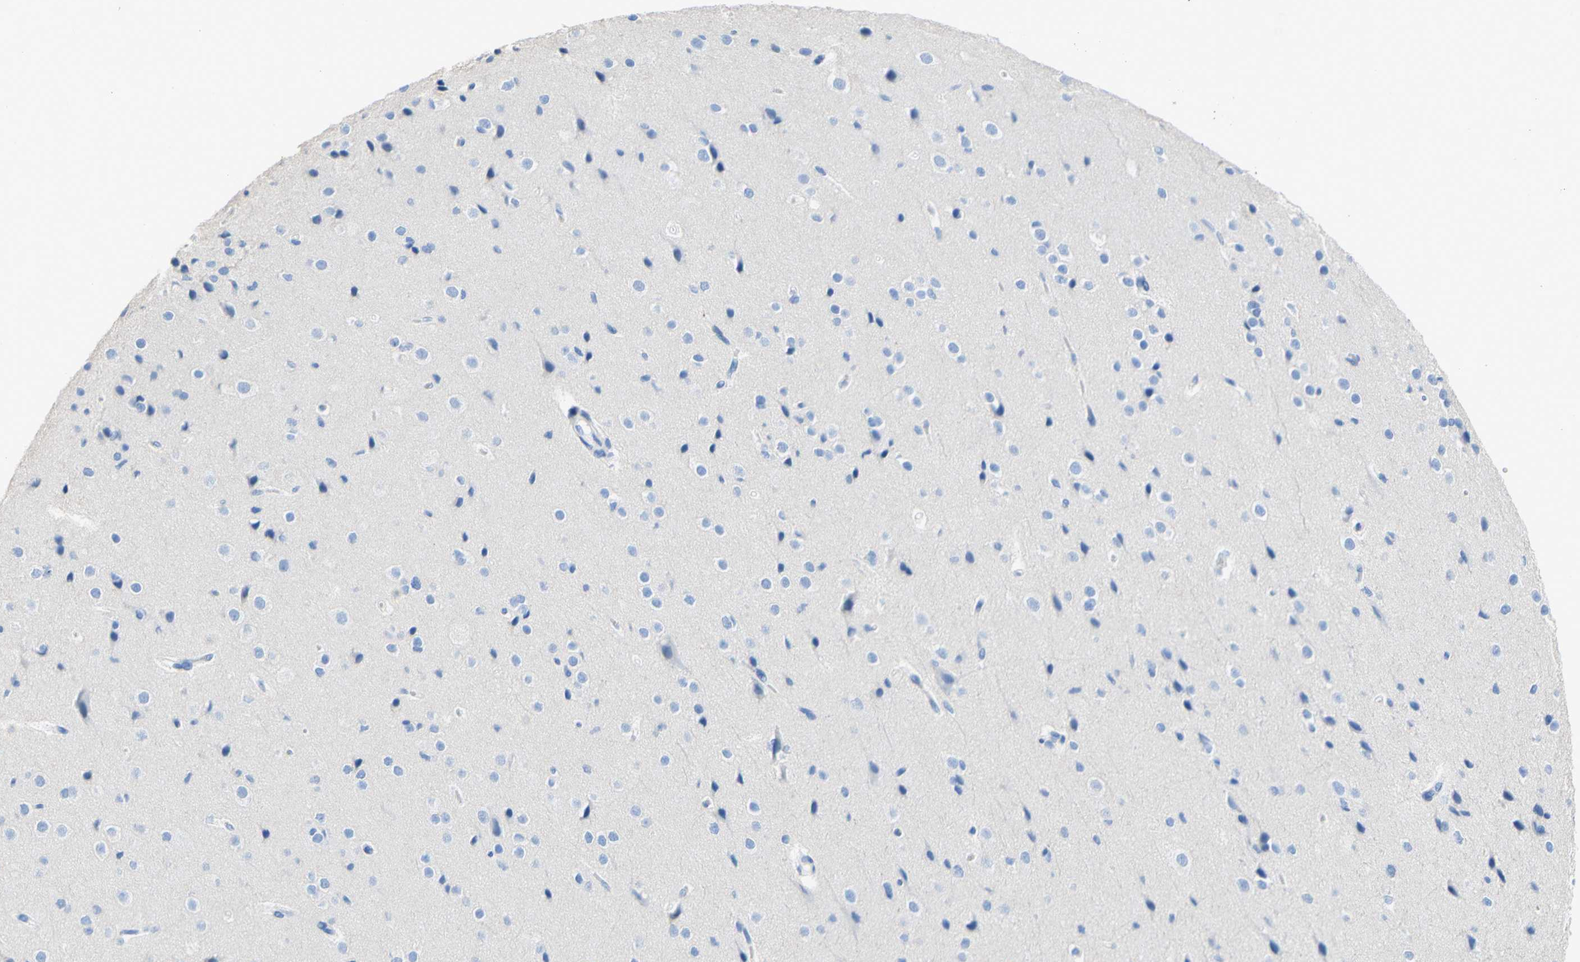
{"staining": {"intensity": "negative", "quantity": "none", "location": "none"}, "tissue": "cerebral cortex", "cell_type": "Endothelial cells", "image_type": "normal", "snomed": [{"axis": "morphology", "description": "Normal tissue, NOS"}, {"axis": "morphology", "description": "Developmental malformation"}, {"axis": "topography", "description": "Cerebral cortex"}], "caption": "Cerebral cortex was stained to show a protein in brown. There is no significant expression in endothelial cells. (Stains: DAB immunohistochemistry (IHC) with hematoxylin counter stain, Microscopy: brightfield microscopy at high magnification).", "gene": "DSC2", "patient": {"sex": "female", "age": 30}}